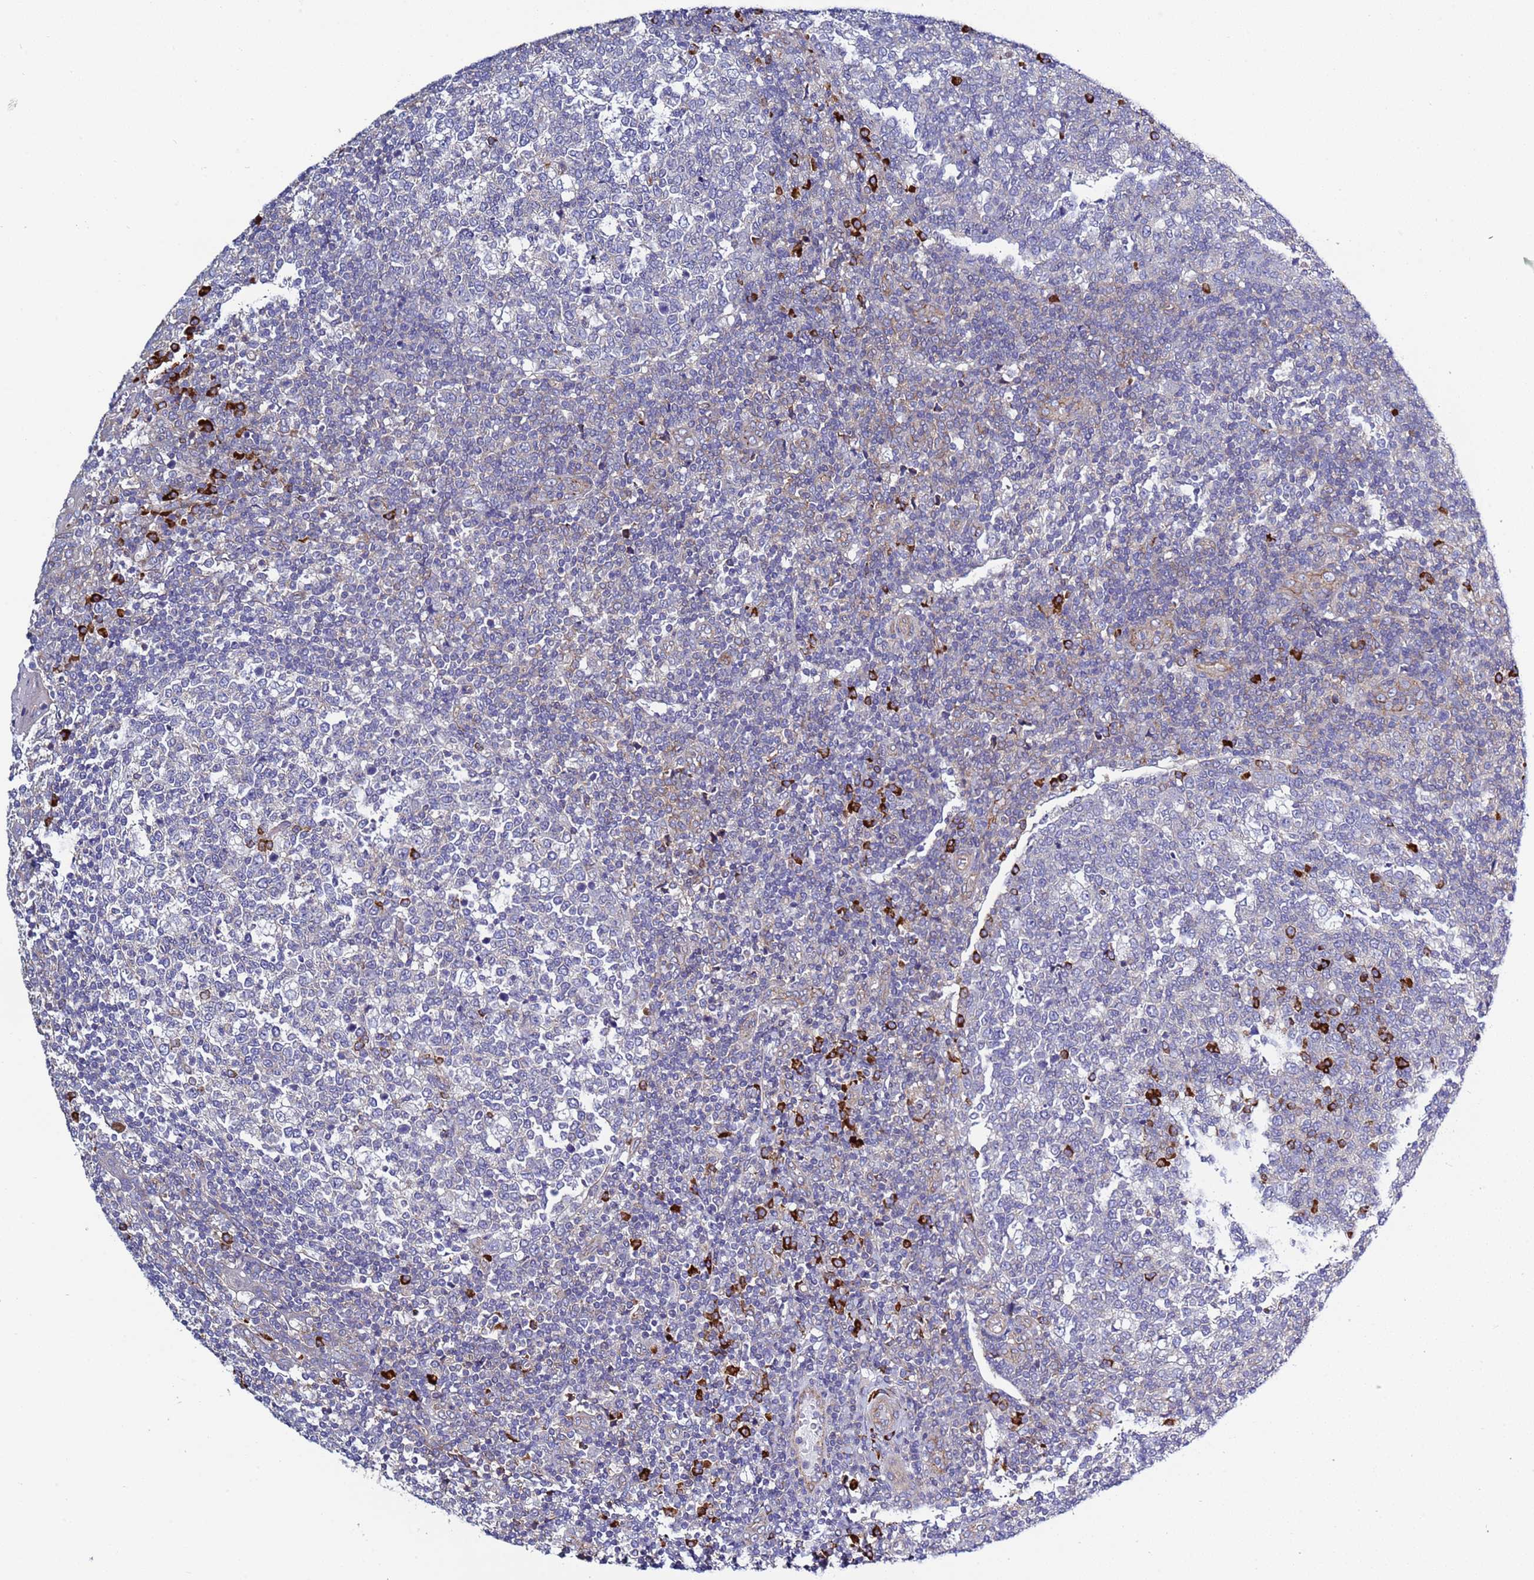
{"staining": {"intensity": "strong", "quantity": "<25%", "location": "cytoplasmic/membranous"}, "tissue": "tonsil", "cell_type": "Germinal center cells", "image_type": "normal", "snomed": [{"axis": "morphology", "description": "Normal tissue, NOS"}, {"axis": "topography", "description": "Tonsil"}], "caption": "Immunohistochemical staining of unremarkable human tonsil displays strong cytoplasmic/membranous protein staining in about <25% of germinal center cells. The protein of interest is shown in brown color, while the nuclei are stained blue.", "gene": "EFCAB8", "patient": {"sex": "female", "age": 19}}